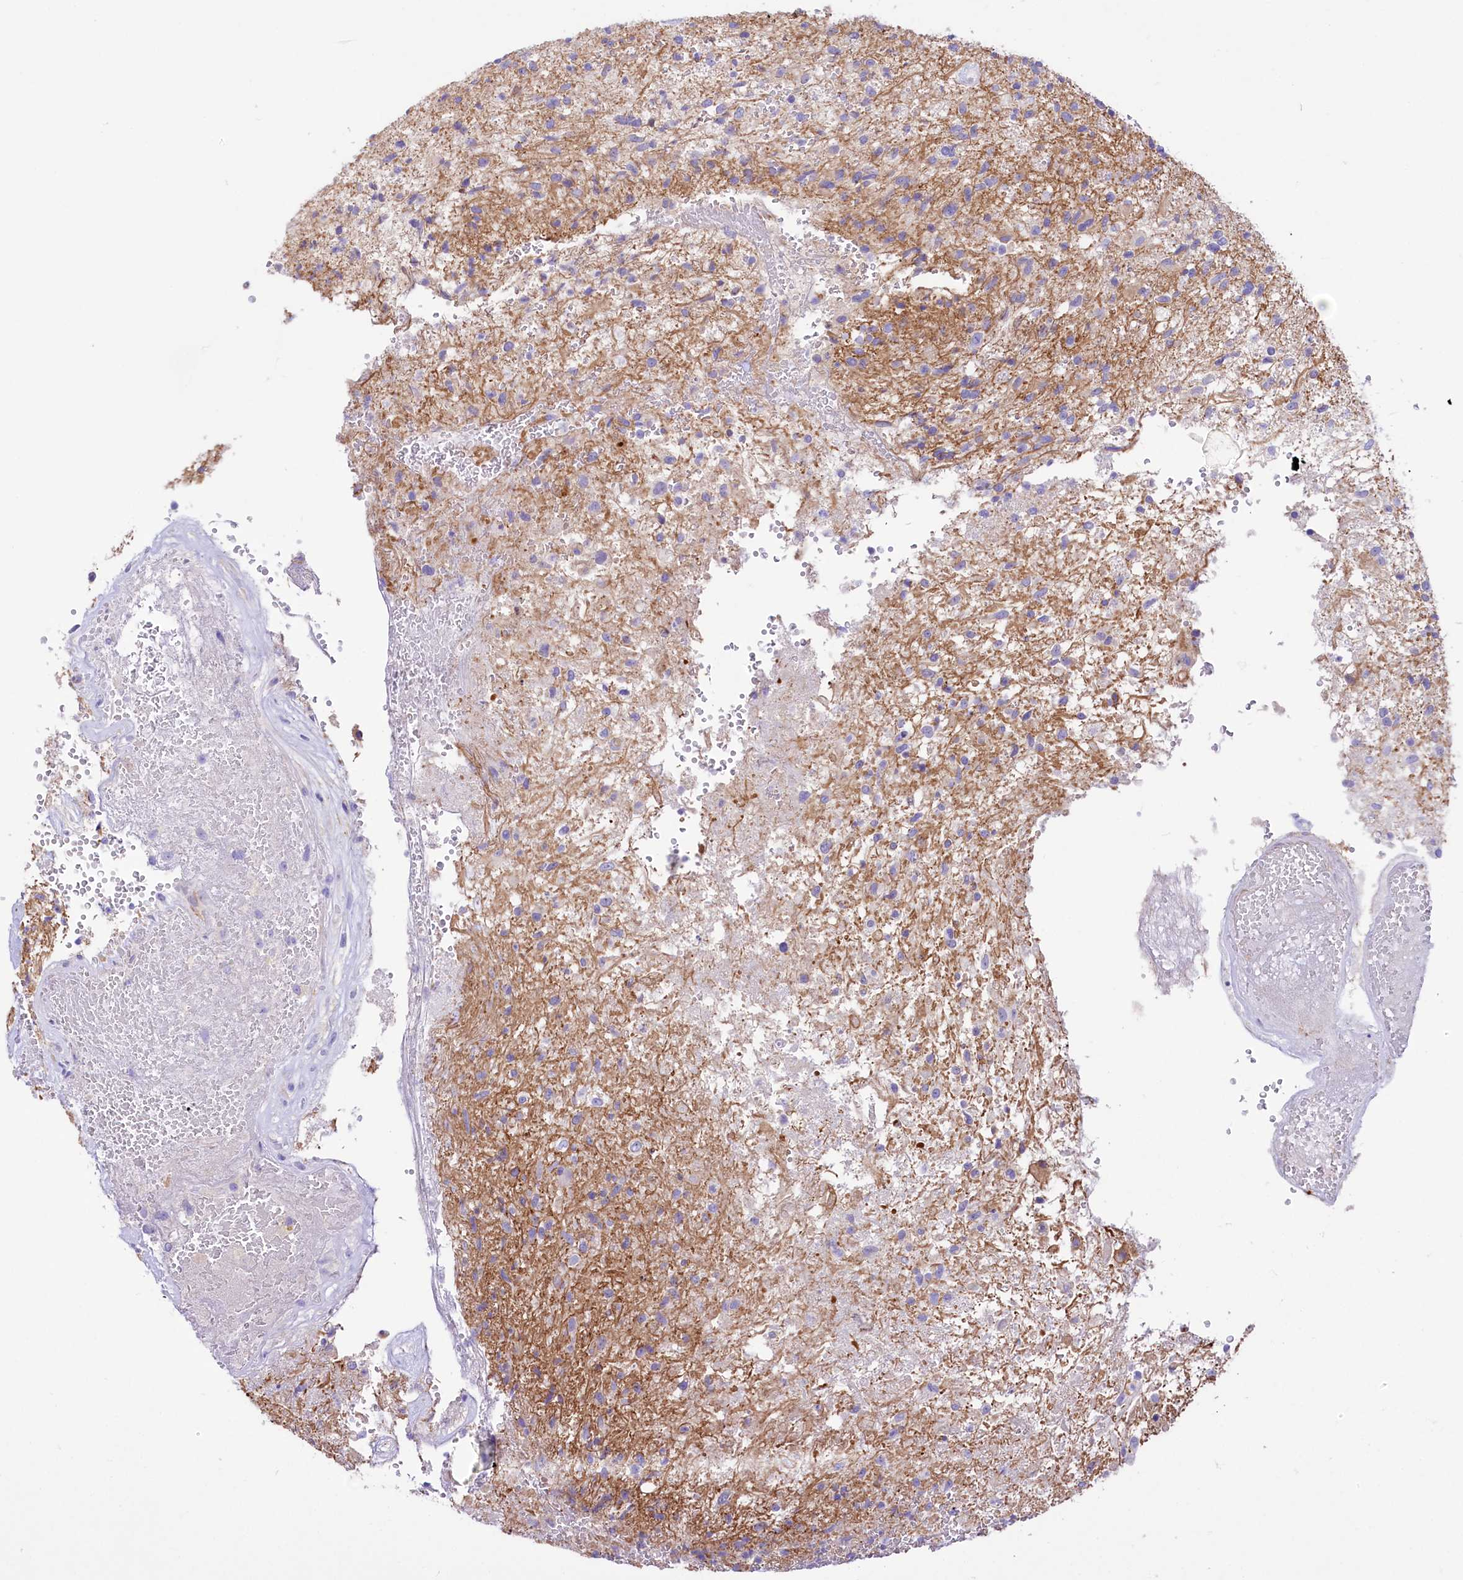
{"staining": {"intensity": "negative", "quantity": "none", "location": "none"}, "tissue": "glioma", "cell_type": "Tumor cells", "image_type": "cancer", "snomed": [{"axis": "morphology", "description": "Glioma, malignant, High grade"}, {"axis": "topography", "description": "Brain"}], "caption": "Immunohistochemistry photomicrograph of neoplastic tissue: malignant high-grade glioma stained with DAB displays no significant protein positivity in tumor cells.", "gene": "SLF1", "patient": {"sex": "male", "age": 56}}